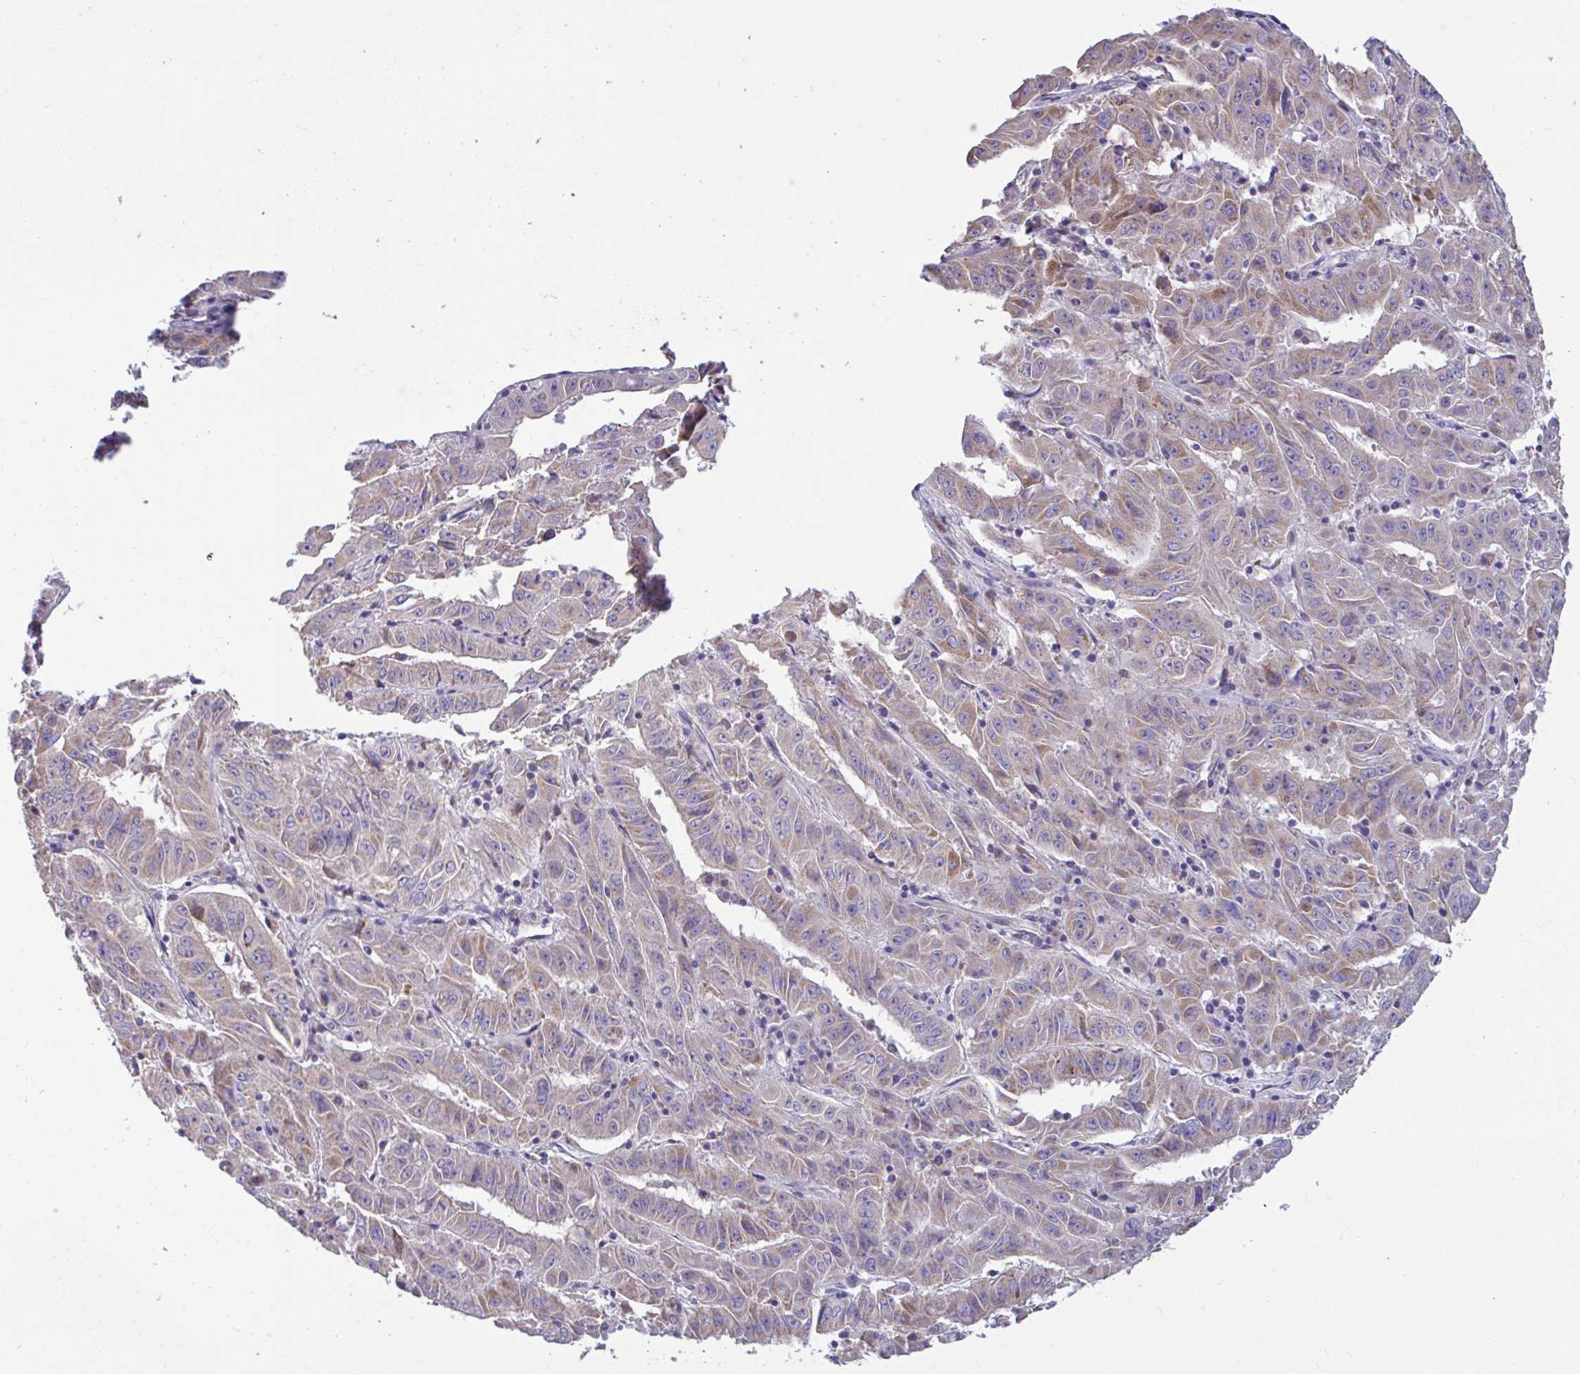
{"staining": {"intensity": "weak", "quantity": "25%-75%", "location": "cytoplasmic/membranous"}, "tissue": "pancreatic cancer", "cell_type": "Tumor cells", "image_type": "cancer", "snomed": [{"axis": "morphology", "description": "Adenocarcinoma, NOS"}, {"axis": "topography", "description": "Pancreas"}], "caption": "Immunohistochemistry micrograph of neoplastic tissue: adenocarcinoma (pancreatic) stained using immunohistochemistry reveals low levels of weak protein expression localized specifically in the cytoplasmic/membranous of tumor cells, appearing as a cytoplasmic/membranous brown color.", "gene": "SARS2", "patient": {"sex": "male", "age": 63}}